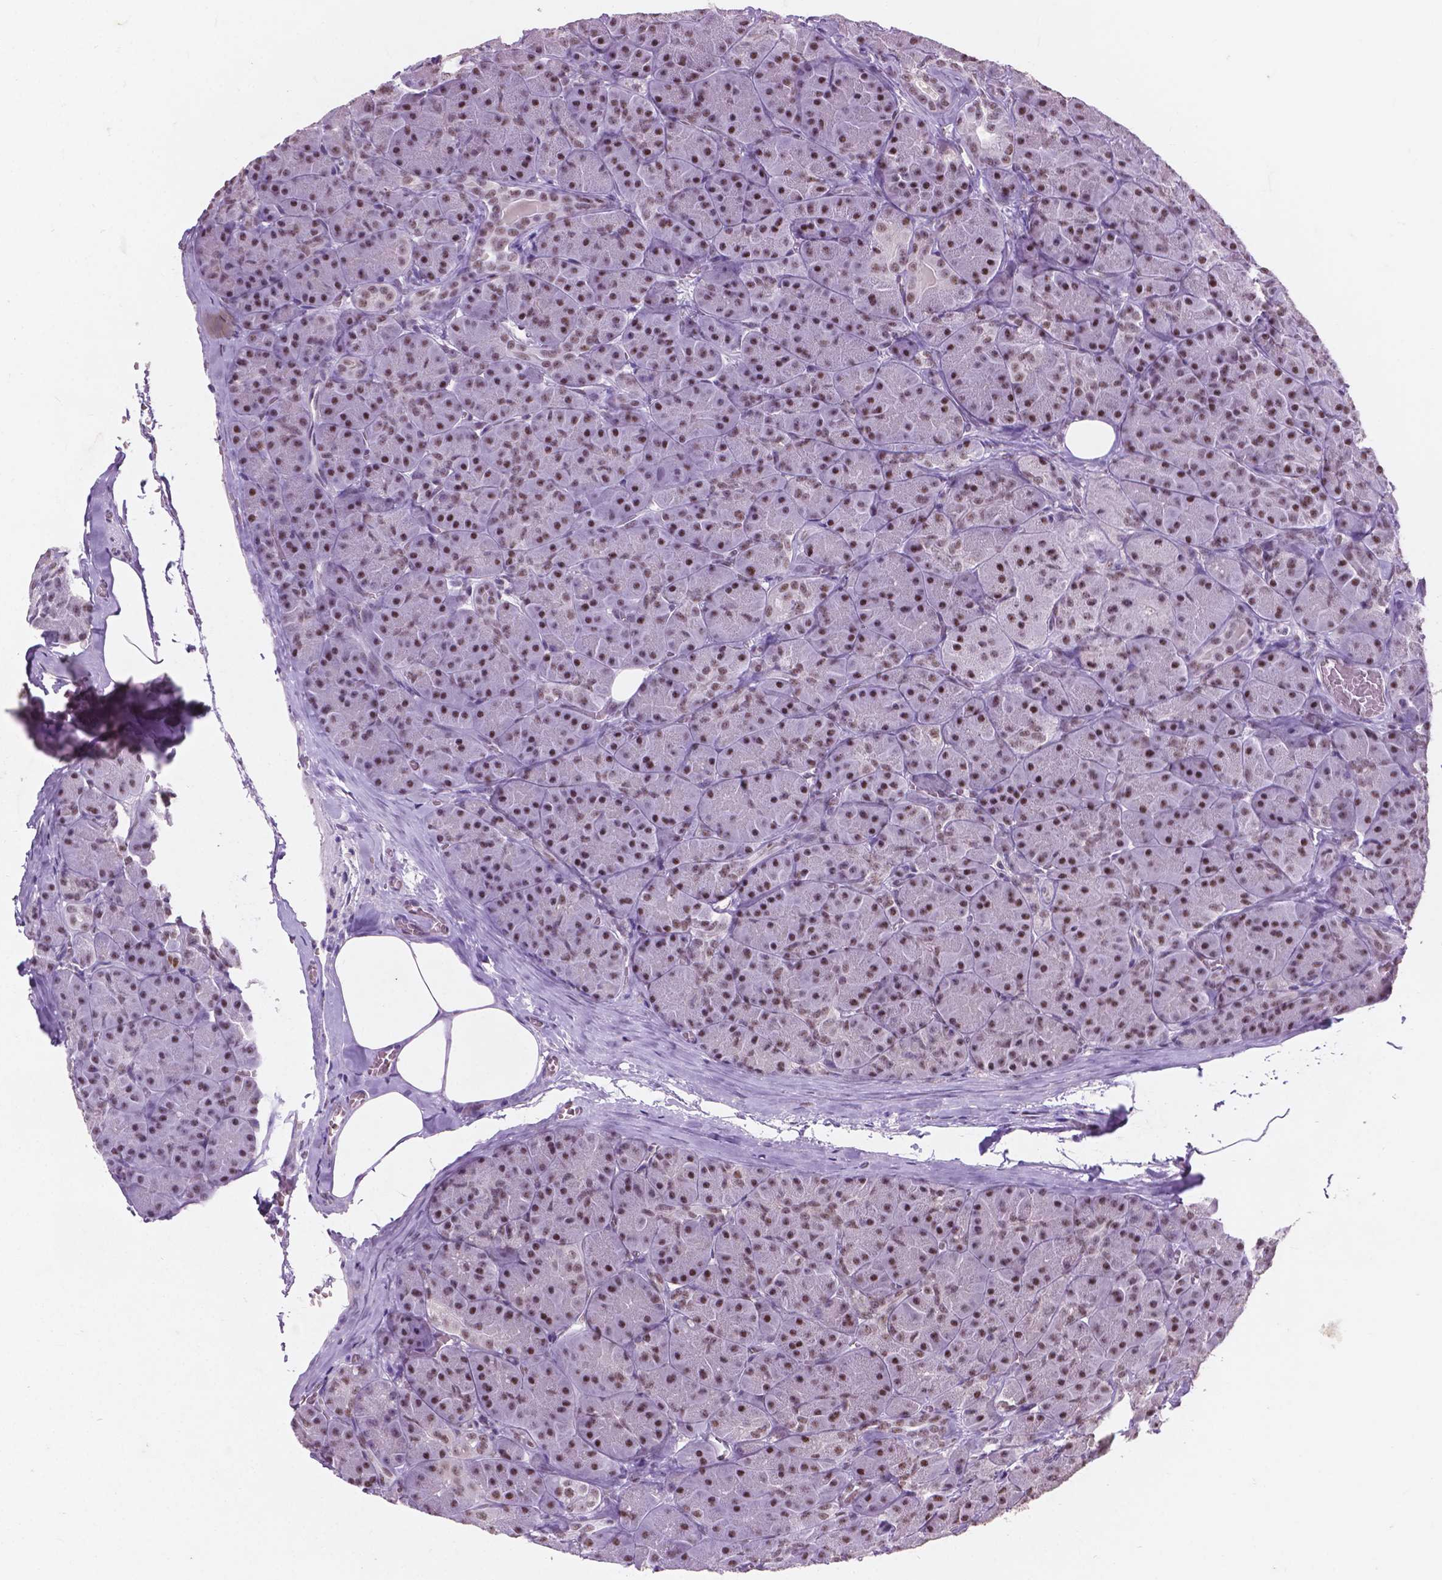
{"staining": {"intensity": "moderate", "quantity": ">75%", "location": "nuclear"}, "tissue": "pancreas", "cell_type": "Exocrine glandular cells", "image_type": "normal", "snomed": [{"axis": "morphology", "description": "Normal tissue, NOS"}, {"axis": "topography", "description": "Pancreas"}], "caption": "Brown immunohistochemical staining in unremarkable pancreas shows moderate nuclear positivity in about >75% of exocrine glandular cells. Nuclei are stained in blue.", "gene": "COIL", "patient": {"sex": "male", "age": 57}}